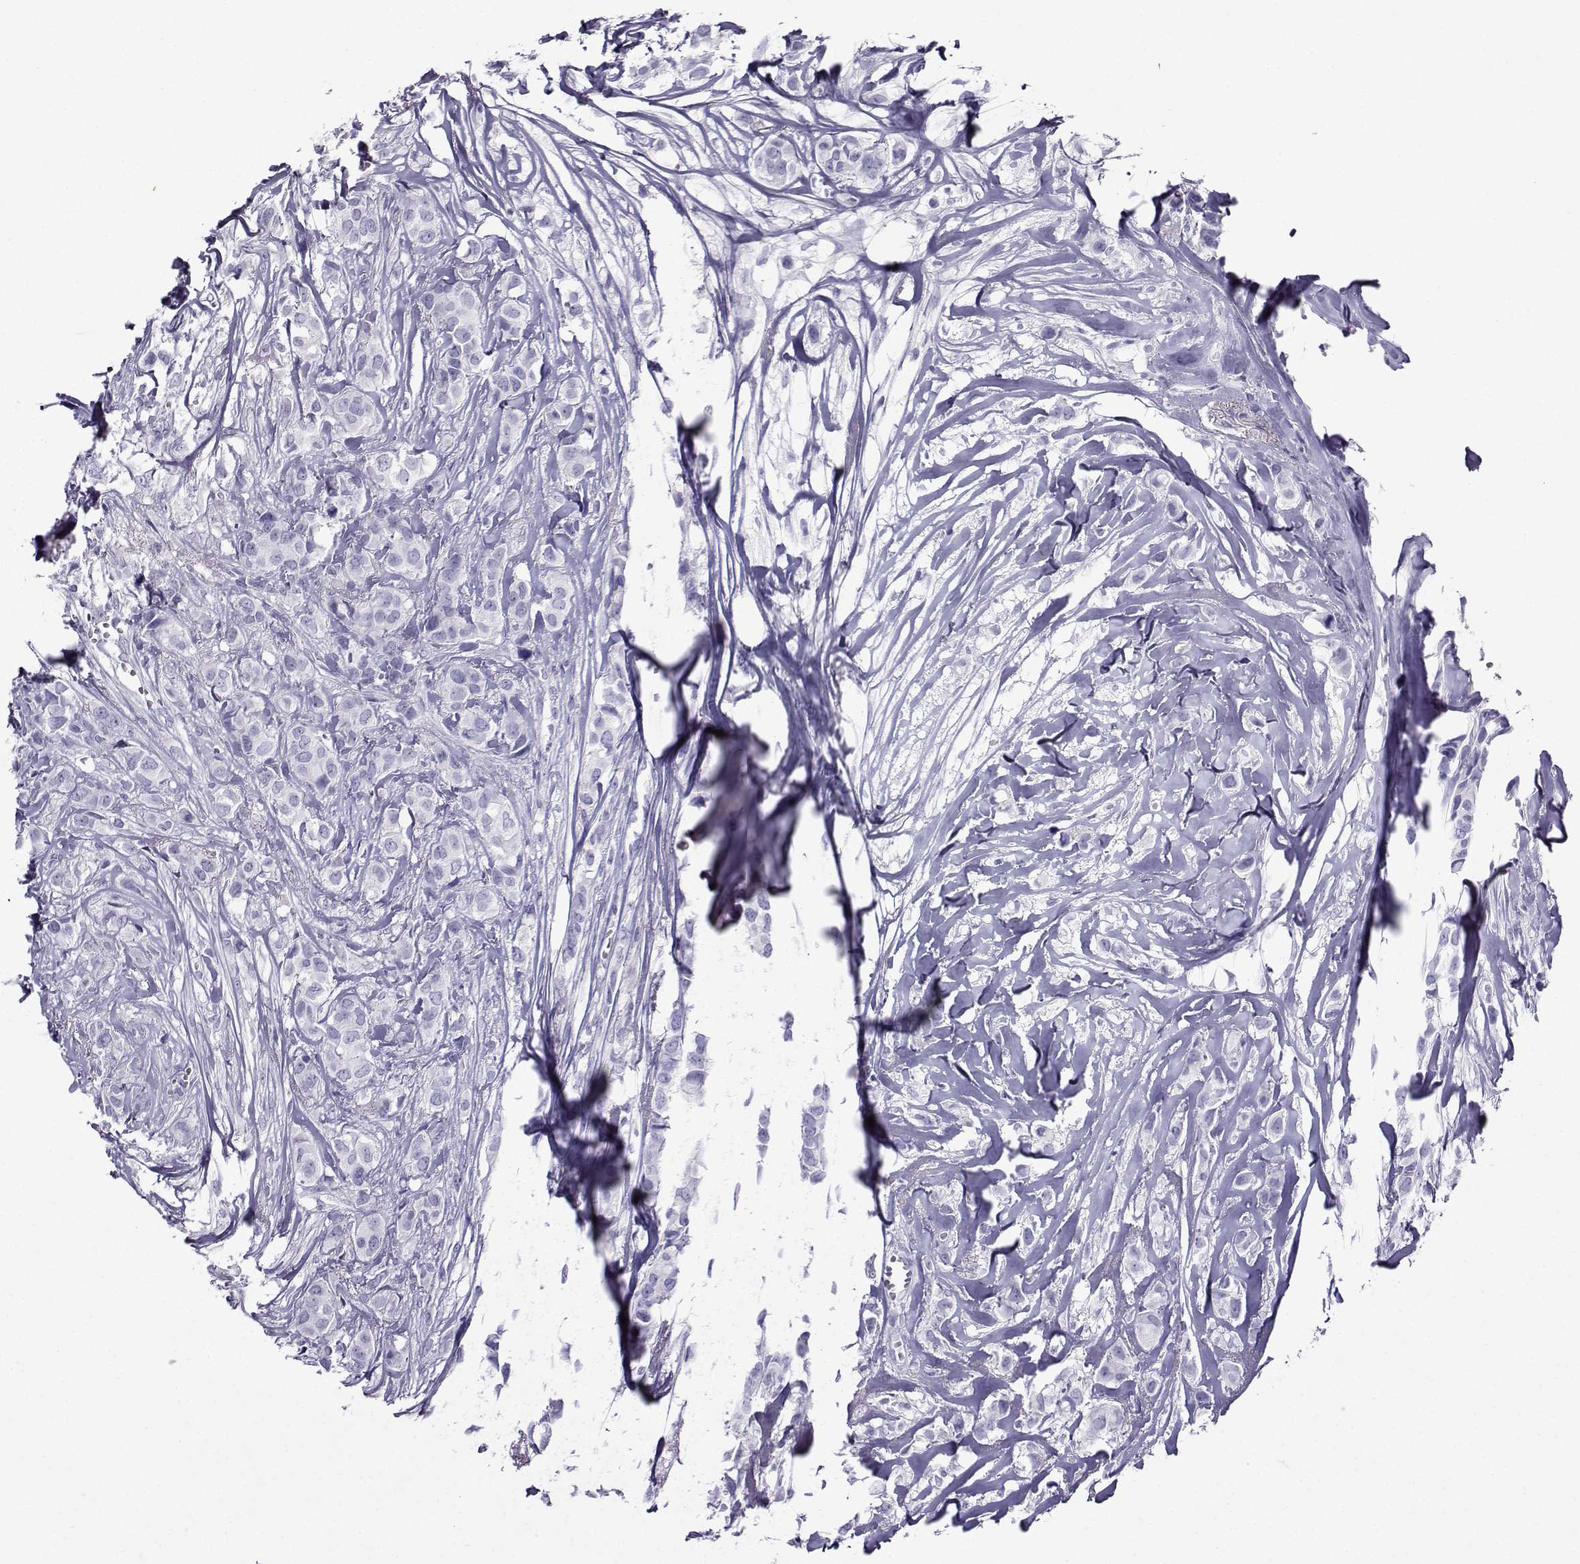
{"staining": {"intensity": "negative", "quantity": "none", "location": "none"}, "tissue": "breast cancer", "cell_type": "Tumor cells", "image_type": "cancer", "snomed": [{"axis": "morphology", "description": "Duct carcinoma"}, {"axis": "topography", "description": "Breast"}], "caption": "The micrograph shows no staining of tumor cells in breast cancer.", "gene": "CRYBB1", "patient": {"sex": "female", "age": 85}}